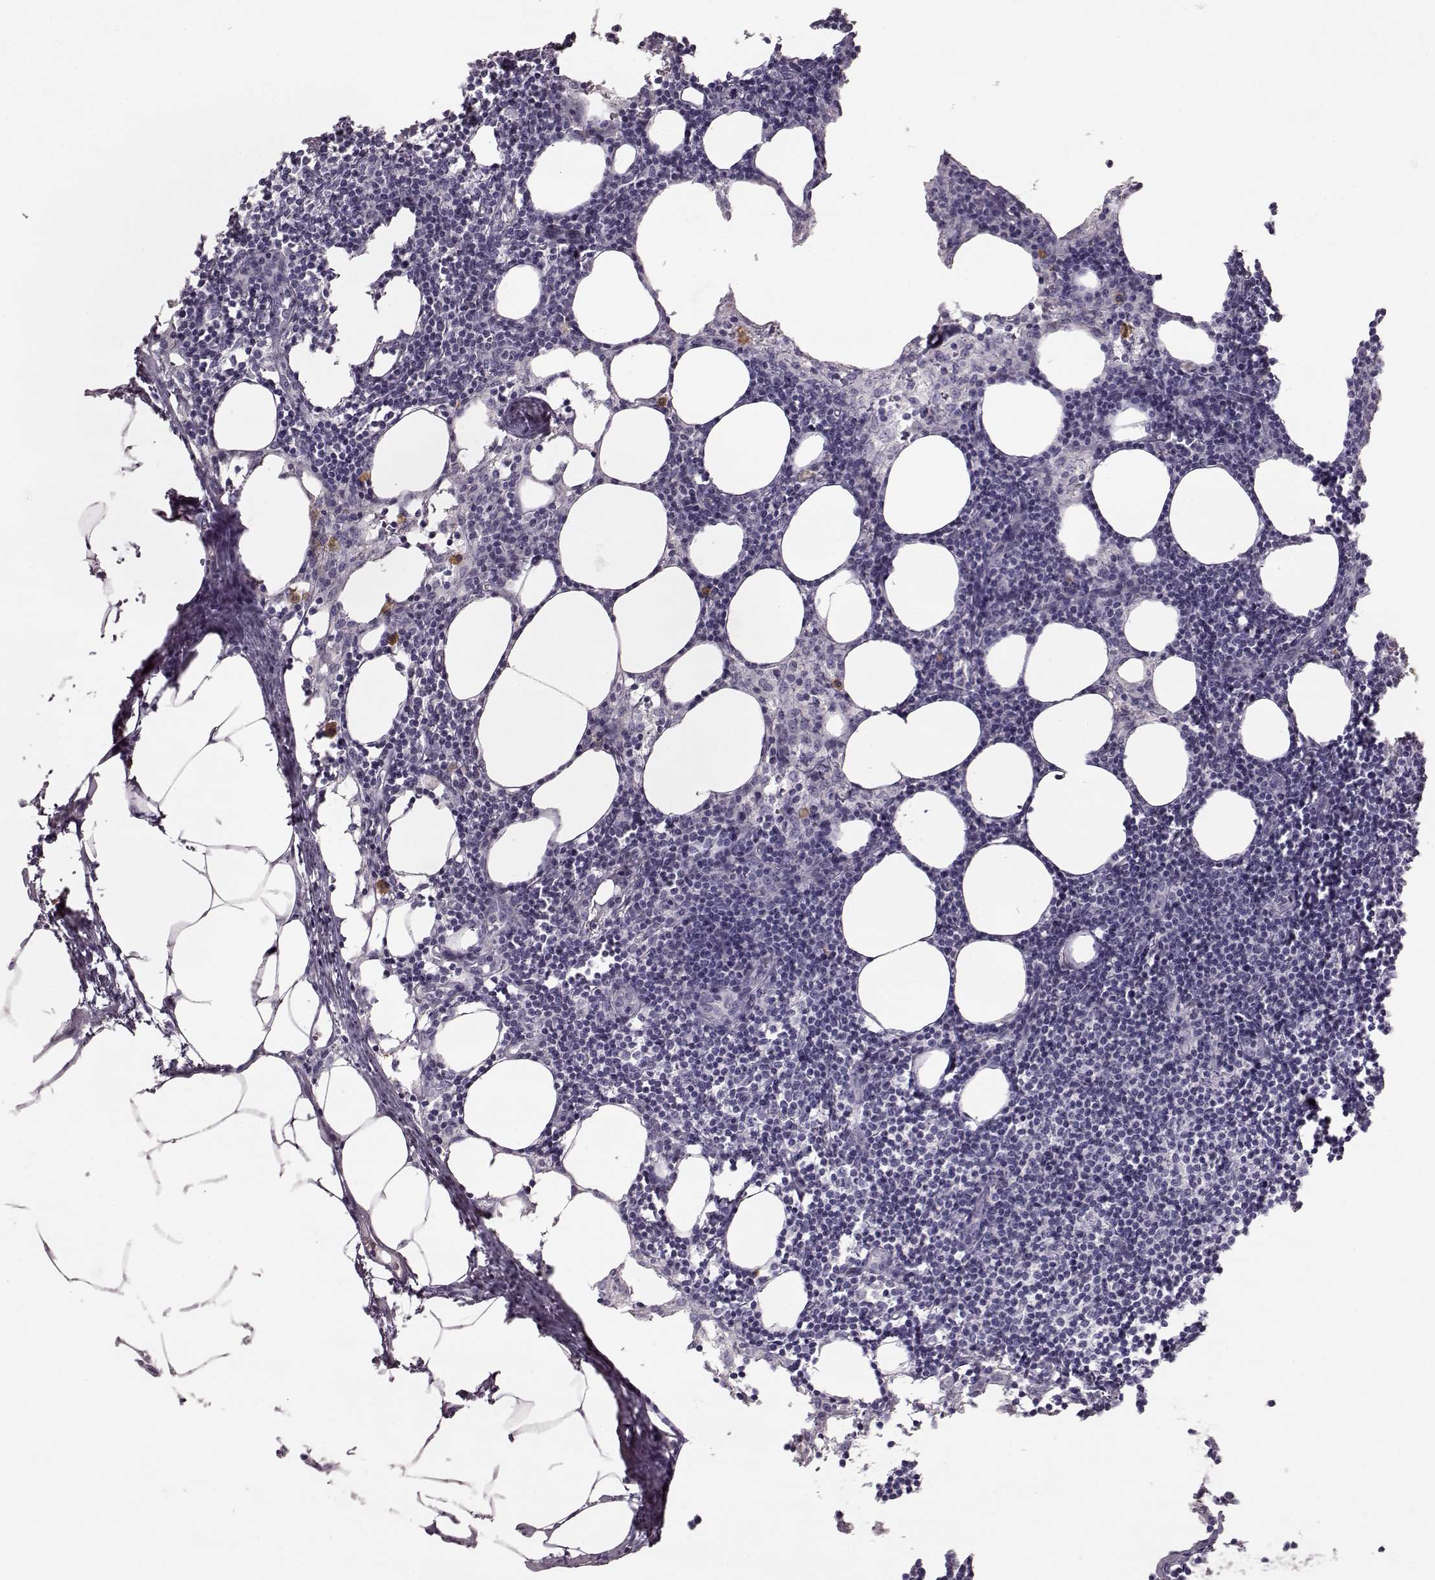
{"staining": {"intensity": "negative", "quantity": "none", "location": "none"}, "tissue": "lymph node", "cell_type": "Germinal center cells", "image_type": "normal", "snomed": [{"axis": "morphology", "description": "Normal tissue, NOS"}, {"axis": "topography", "description": "Lymph node"}], "caption": "DAB (3,3'-diaminobenzidine) immunohistochemical staining of unremarkable lymph node reveals no significant expression in germinal center cells. (DAB IHC visualized using brightfield microscopy, high magnification).", "gene": "NPTXR", "patient": {"sex": "female", "age": 52}}